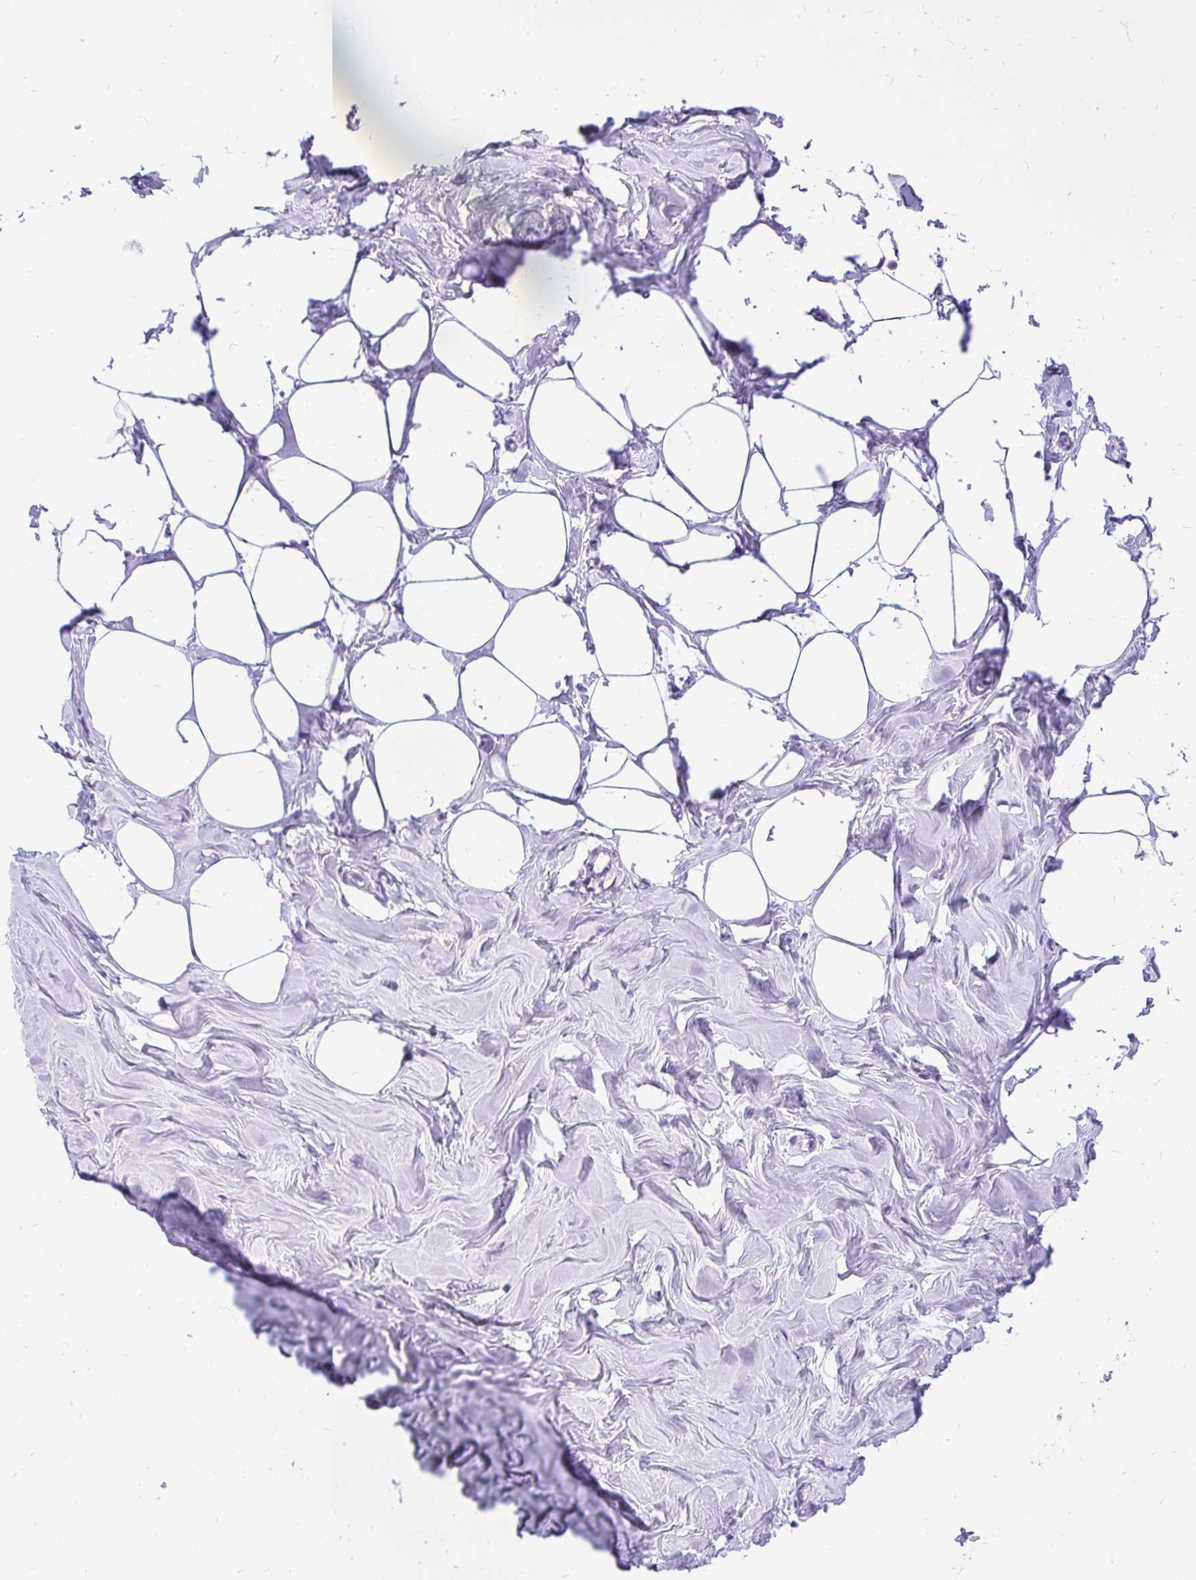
{"staining": {"intensity": "negative", "quantity": "none", "location": "none"}, "tissue": "breast", "cell_type": "Adipocytes", "image_type": "normal", "snomed": [{"axis": "morphology", "description": "Normal tissue, NOS"}, {"axis": "topography", "description": "Breast"}], "caption": "Immunohistochemical staining of benign breast reveals no significant positivity in adipocytes. (Brightfield microscopy of DAB (3,3'-diaminobenzidine) immunohistochemistry at high magnification).", "gene": "FATE1", "patient": {"sex": "female", "age": 27}}